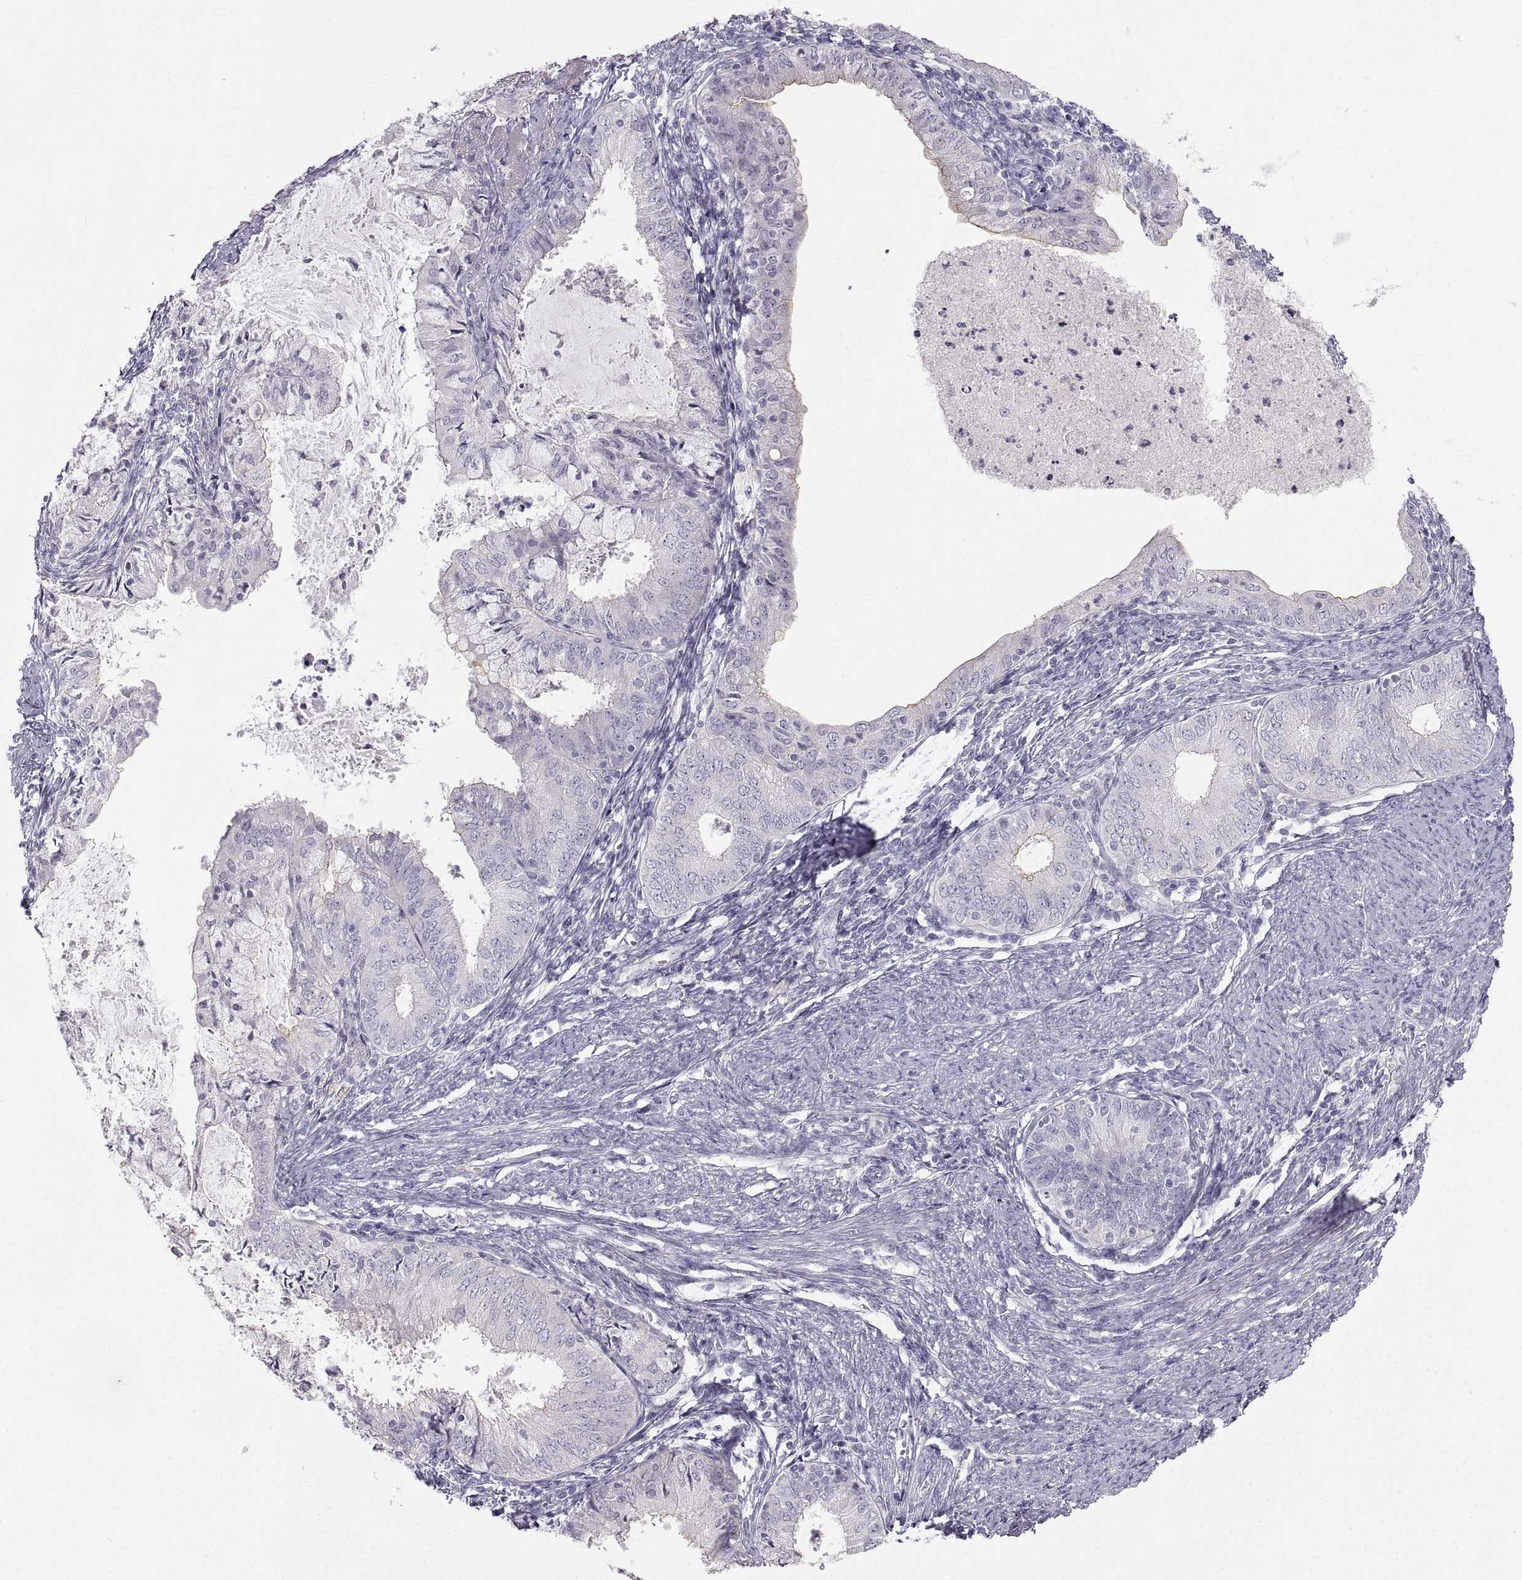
{"staining": {"intensity": "negative", "quantity": "none", "location": "none"}, "tissue": "endometrial cancer", "cell_type": "Tumor cells", "image_type": "cancer", "snomed": [{"axis": "morphology", "description": "Adenocarcinoma, NOS"}, {"axis": "topography", "description": "Endometrium"}], "caption": "High power microscopy micrograph of an IHC image of endometrial adenocarcinoma, revealing no significant expression in tumor cells. (Immunohistochemistry (ihc), brightfield microscopy, high magnification).", "gene": "ZNF185", "patient": {"sex": "female", "age": 57}}